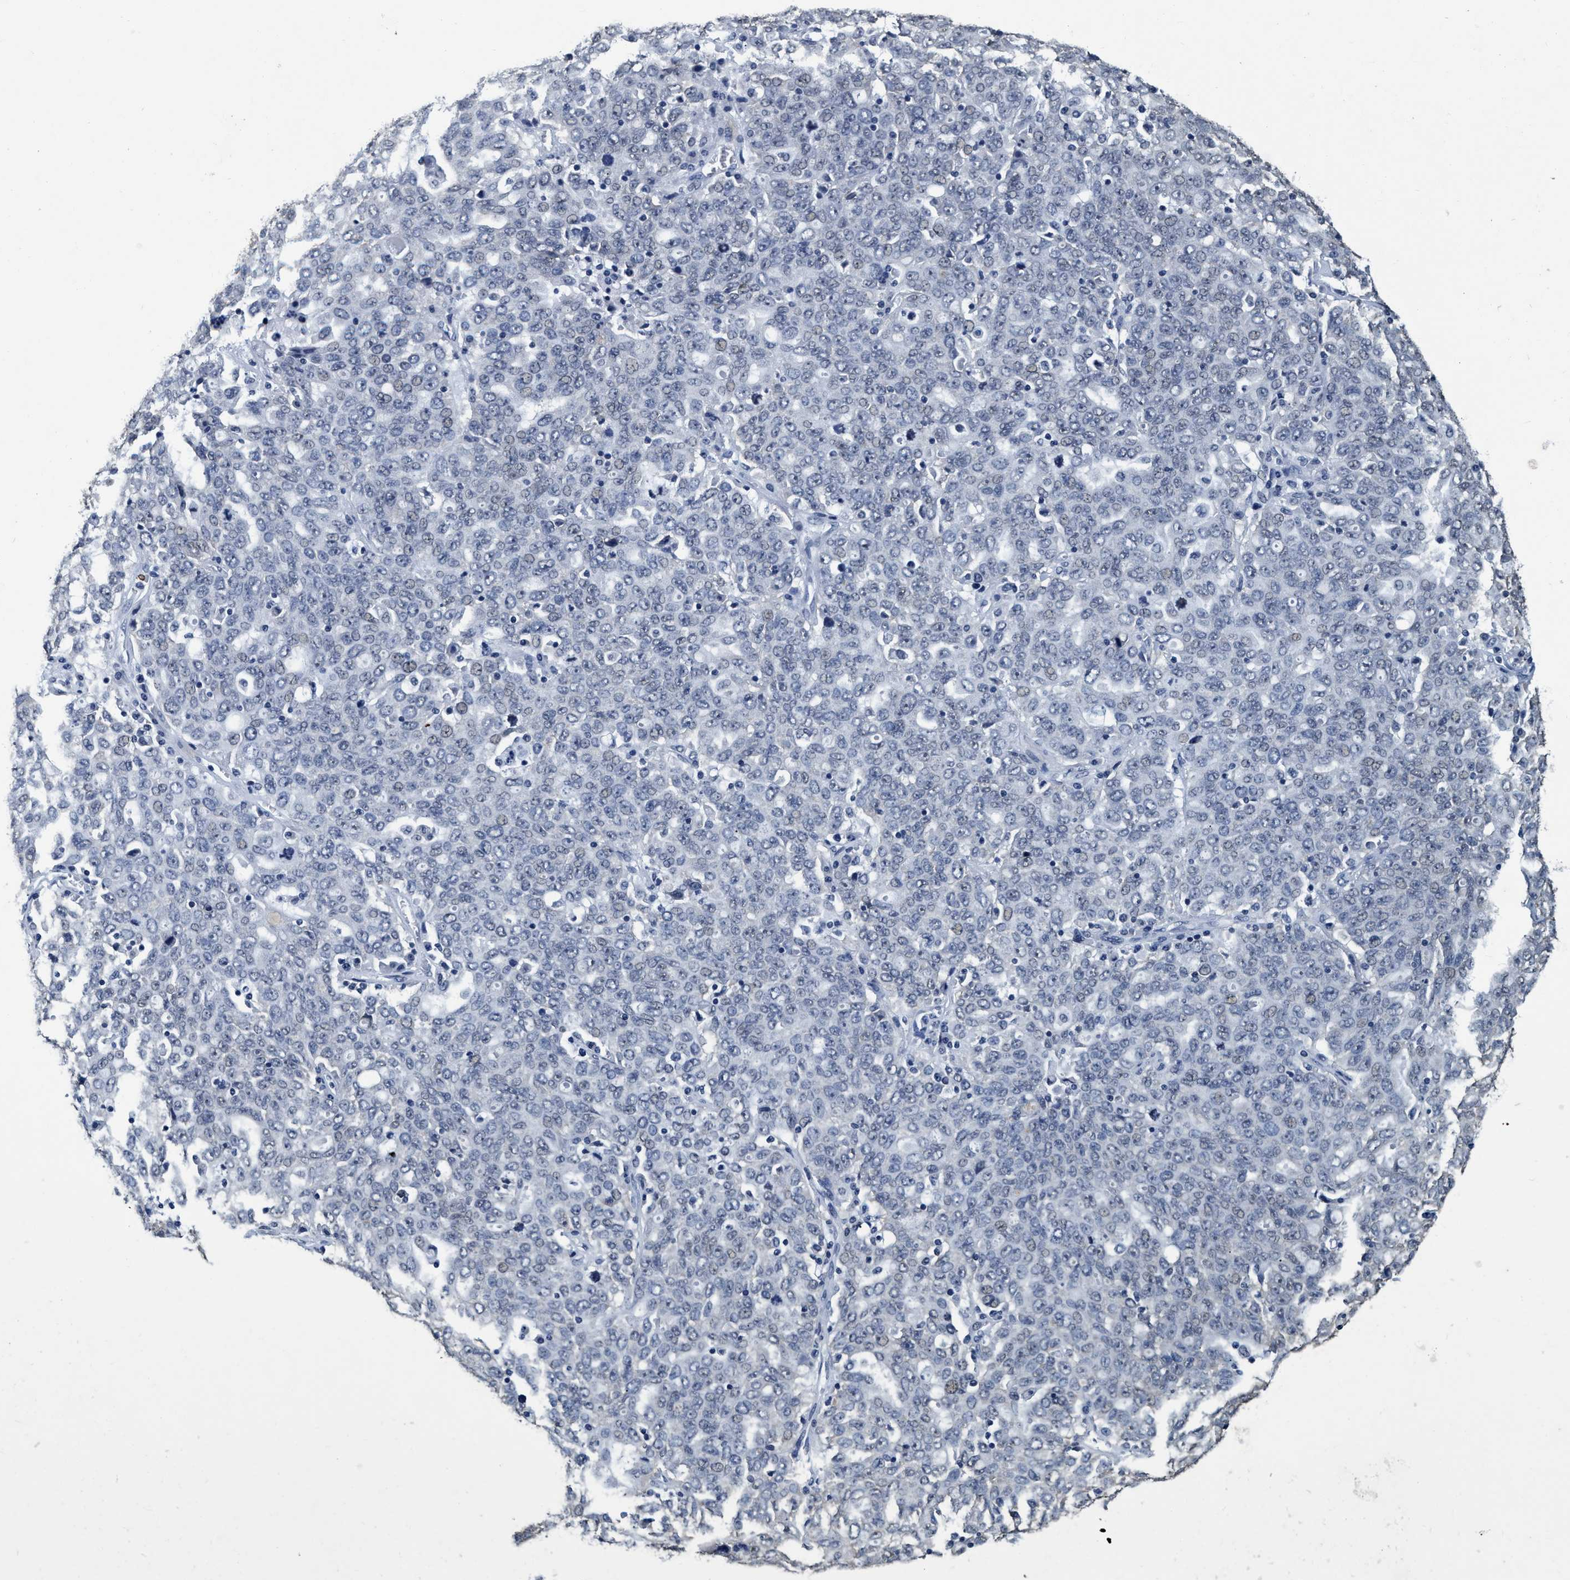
{"staining": {"intensity": "negative", "quantity": "none", "location": "none"}, "tissue": "ovarian cancer", "cell_type": "Tumor cells", "image_type": "cancer", "snomed": [{"axis": "morphology", "description": "Carcinoma, endometroid"}, {"axis": "topography", "description": "Ovary"}], "caption": "High magnification brightfield microscopy of ovarian endometroid carcinoma stained with DAB (brown) and counterstained with hematoxylin (blue): tumor cells show no significant staining.", "gene": "CCNE2", "patient": {"sex": "female", "age": 62}}